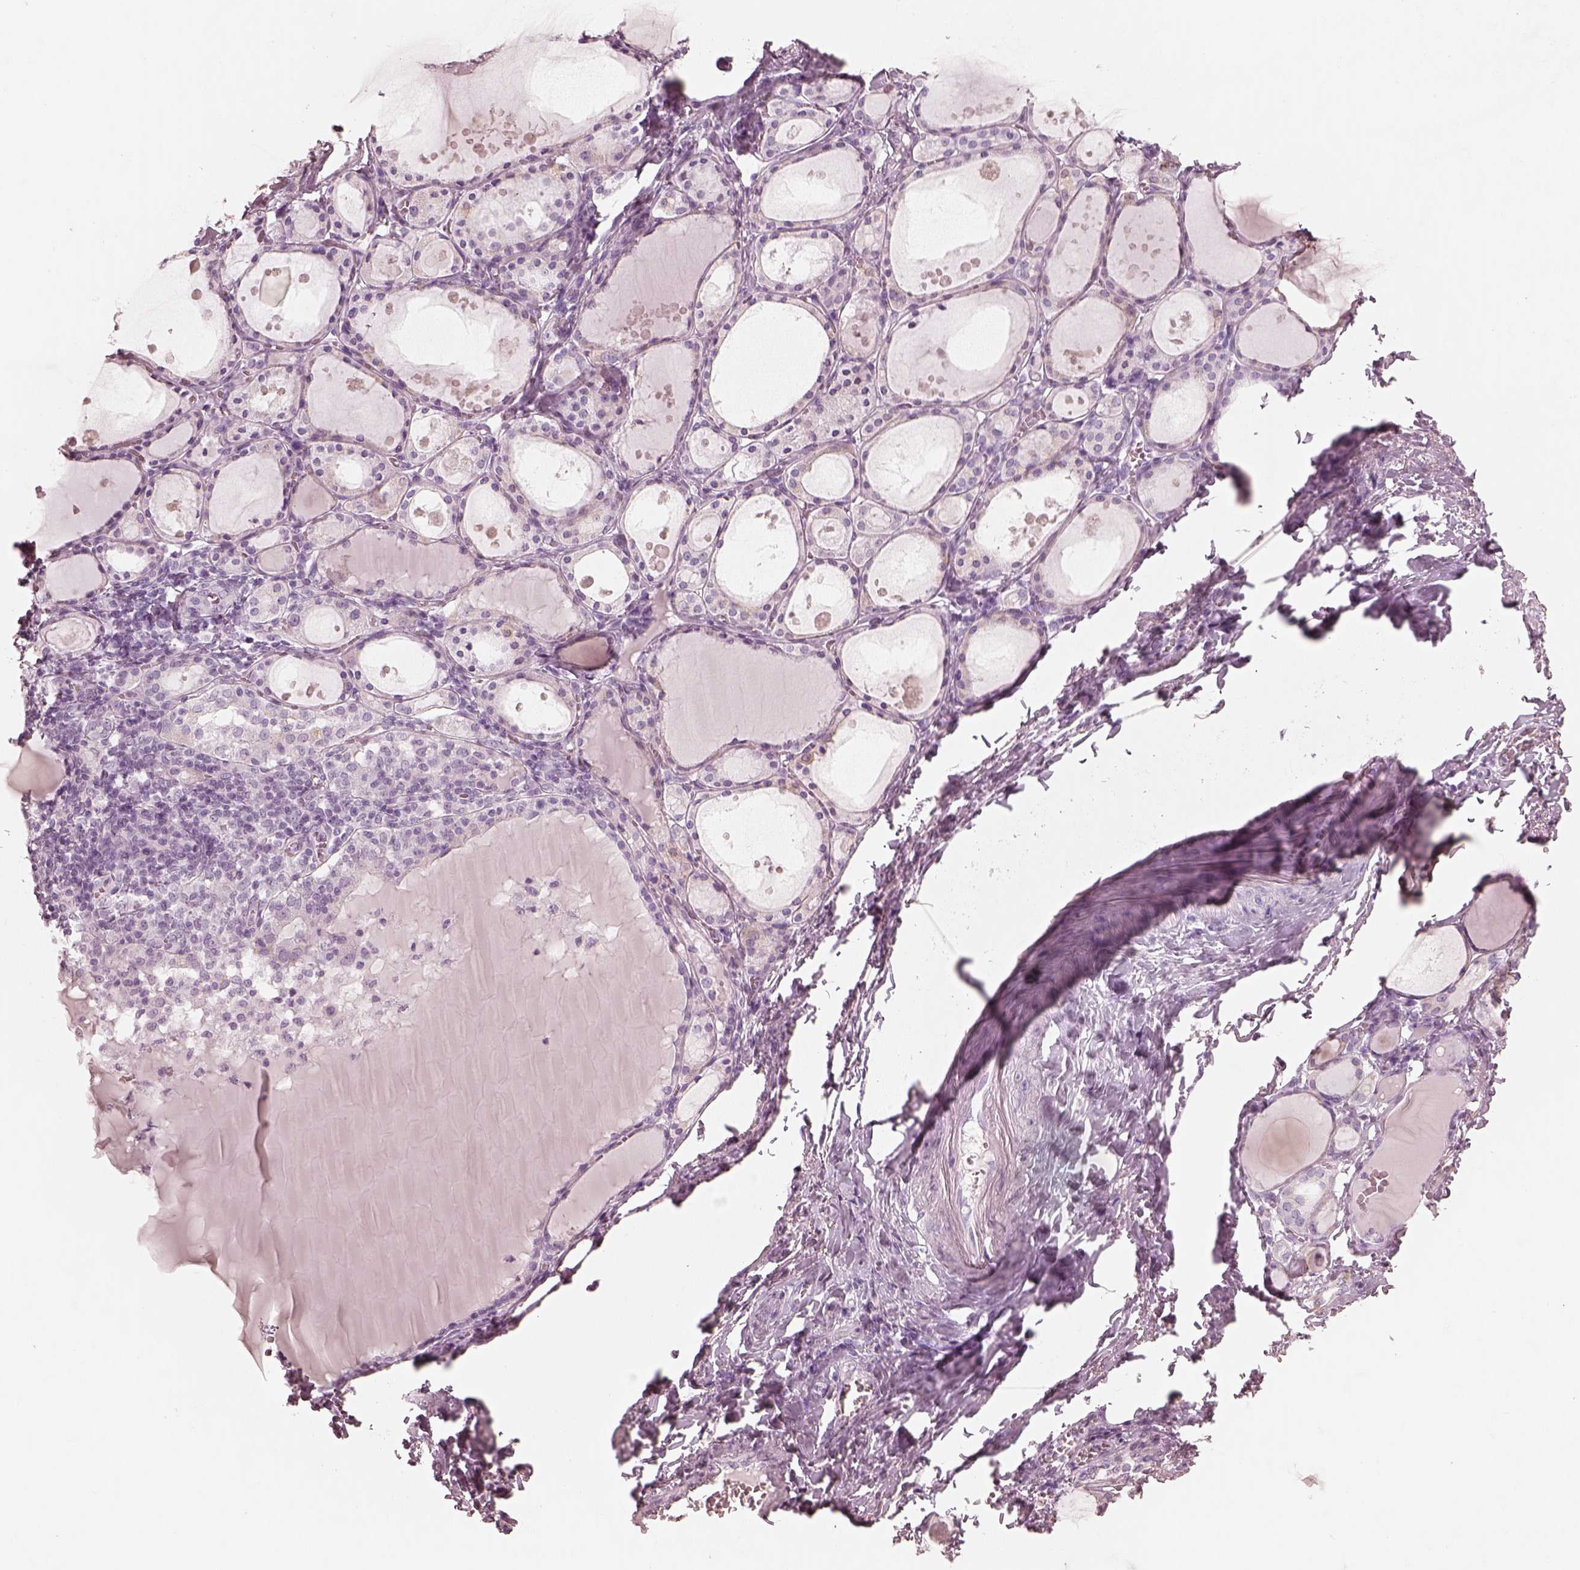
{"staining": {"intensity": "negative", "quantity": "none", "location": "none"}, "tissue": "thyroid gland", "cell_type": "Glandular cells", "image_type": "normal", "snomed": [{"axis": "morphology", "description": "Normal tissue, NOS"}, {"axis": "topography", "description": "Thyroid gland"}], "caption": "This is an immunohistochemistry (IHC) histopathology image of normal human thyroid gland. There is no positivity in glandular cells.", "gene": "PON3", "patient": {"sex": "male", "age": 68}}